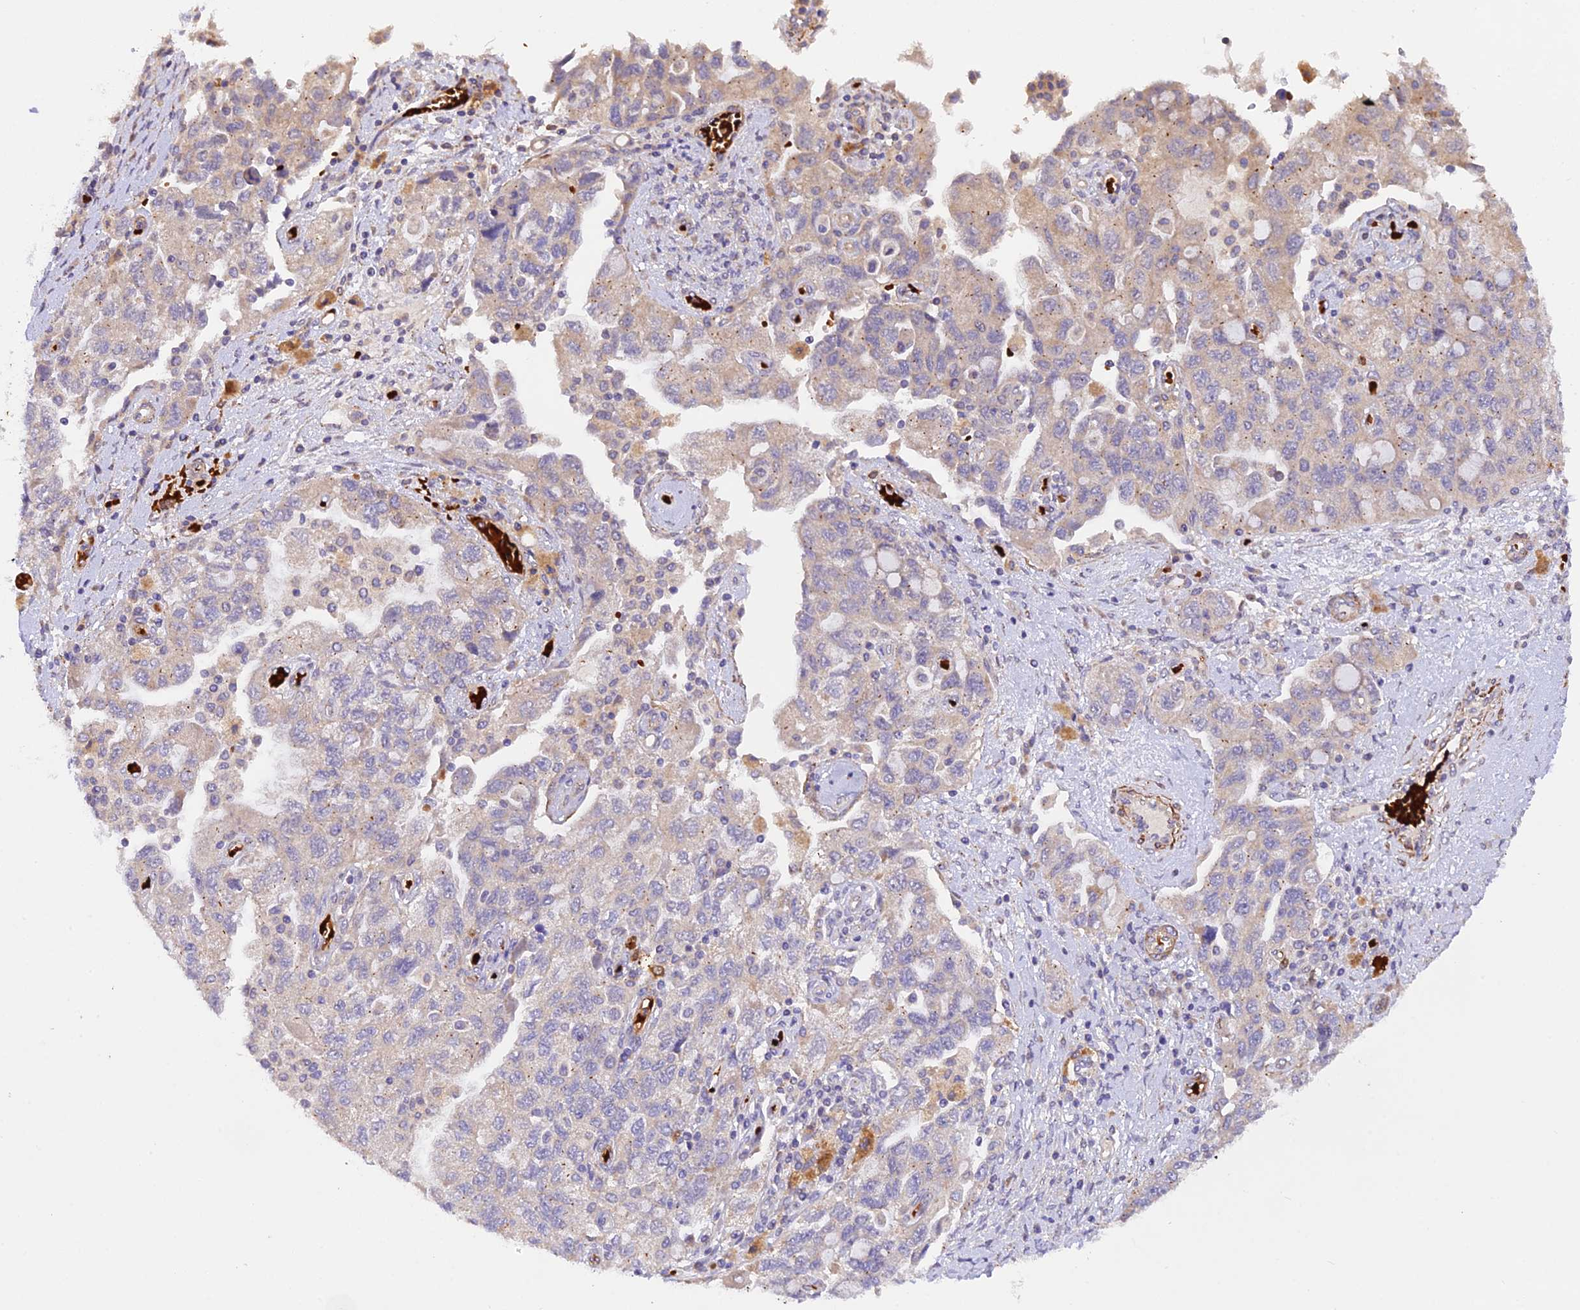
{"staining": {"intensity": "negative", "quantity": "none", "location": "none"}, "tissue": "ovarian cancer", "cell_type": "Tumor cells", "image_type": "cancer", "snomed": [{"axis": "morphology", "description": "Carcinoma, NOS"}, {"axis": "morphology", "description": "Cystadenocarcinoma, serous, NOS"}, {"axis": "topography", "description": "Ovary"}], "caption": "Carcinoma (ovarian) stained for a protein using IHC reveals no positivity tumor cells.", "gene": "WDFY4", "patient": {"sex": "female", "age": 69}}